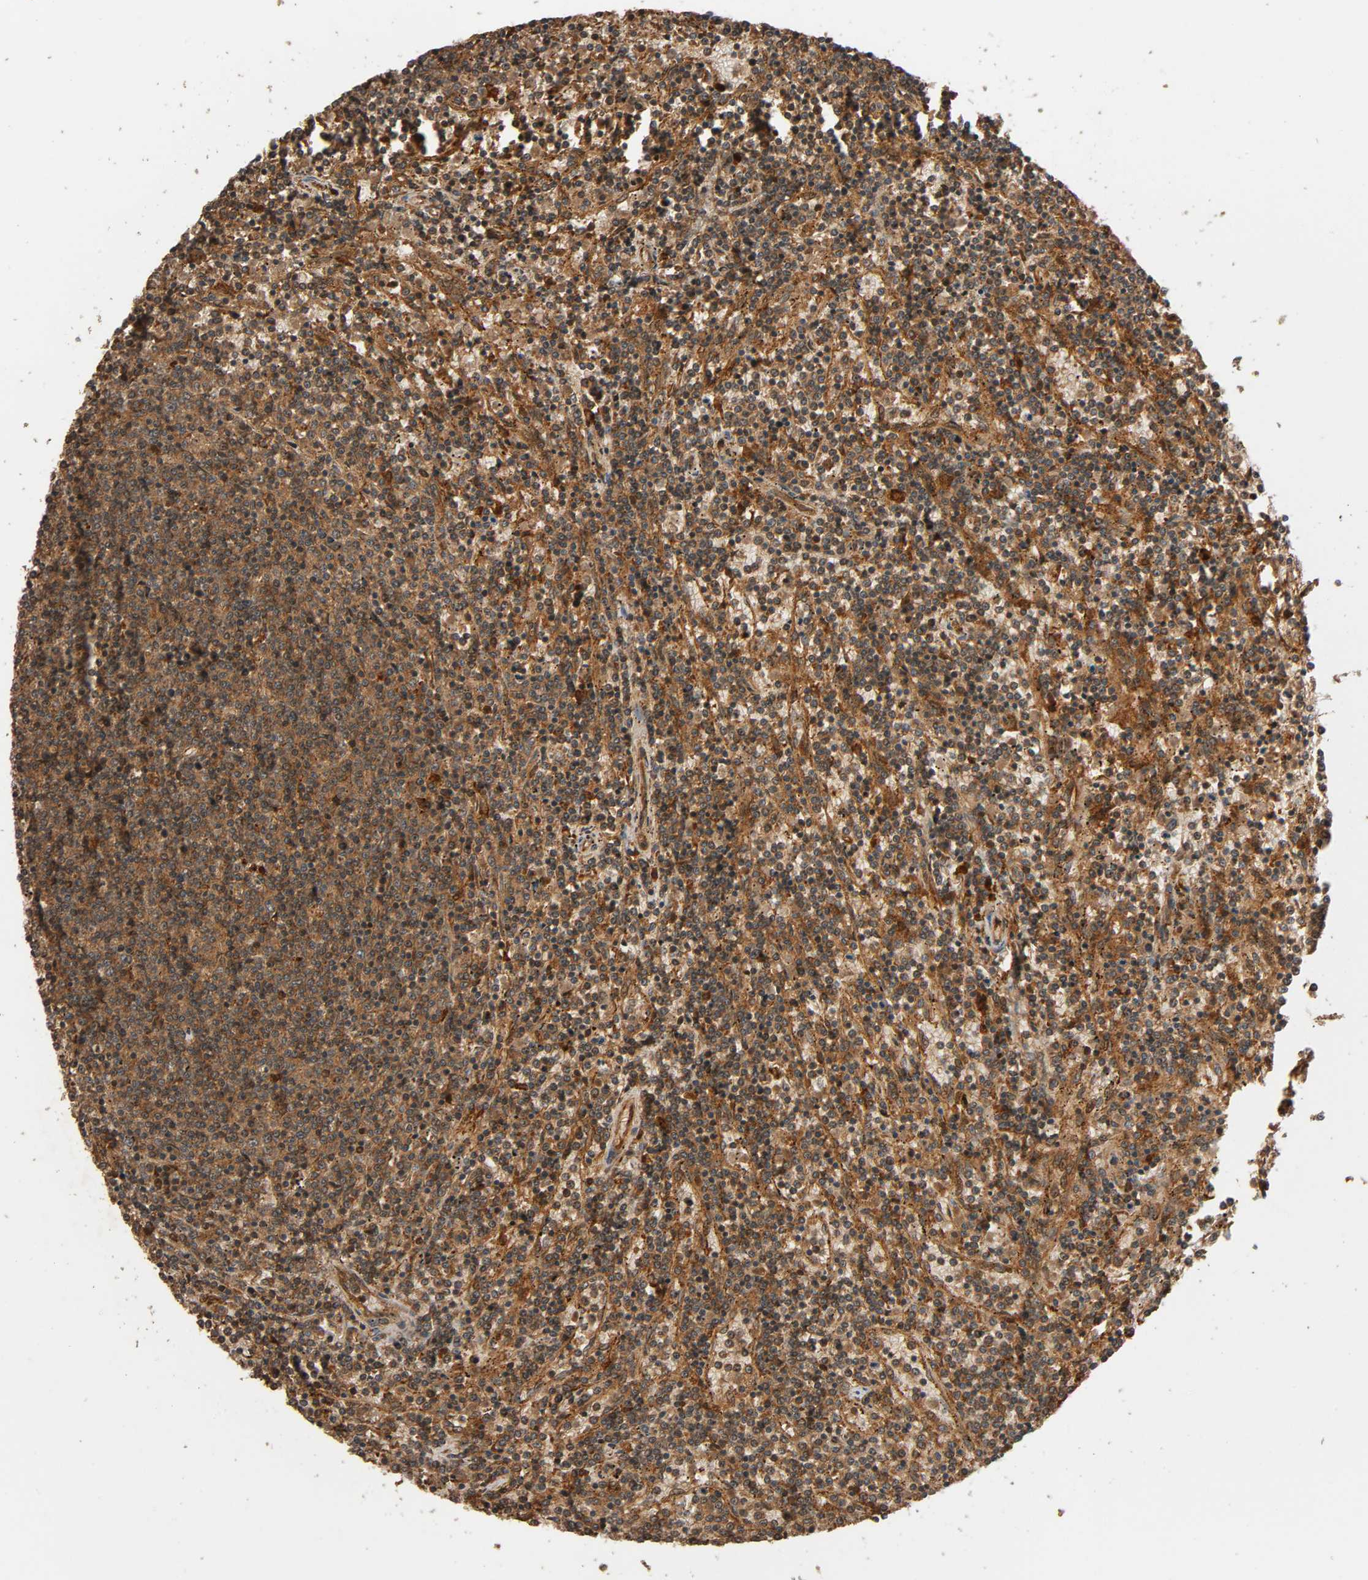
{"staining": {"intensity": "moderate", "quantity": ">75%", "location": "cytoplasmic/membranous"}, "tissue": "lymphoma", "cell_type": "Tumor cells", "image_type": "cancer", "snomed": [{"axis": "morphology", "description": "Malignant lymphoma, non-Hodgkin's type, Low grade"}, {"axis": "topography", "description": "Spleen"}], "caption": "The immunohistochemical stain labels moderate cytoplasmic/membranous staining in tumor cells of lymphoma tissue.", "gene": "MAP3K8", "patient": {"sex": "female", "age": 50}}